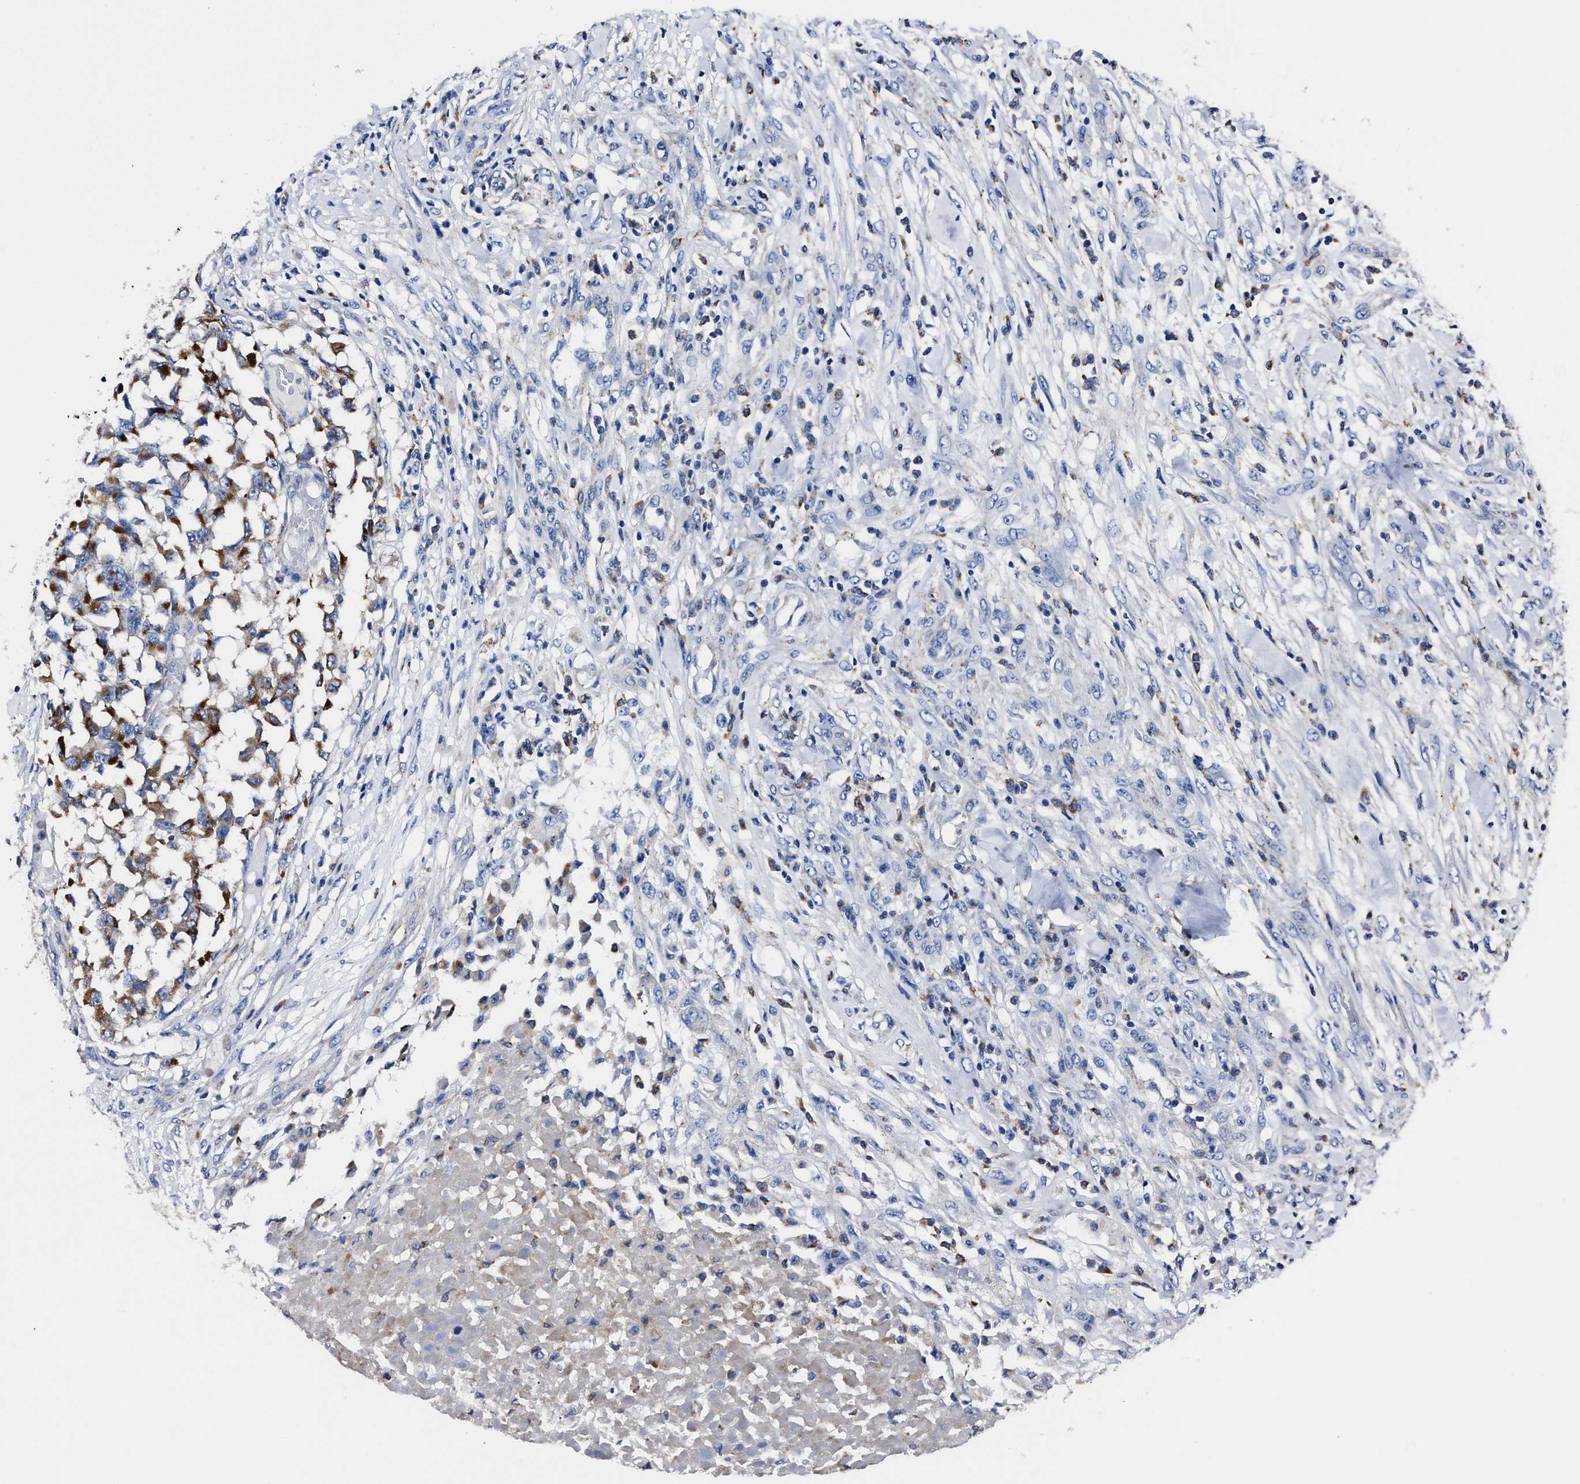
{"staining": {"intensity": "moderate", "quantity": ">75%", "location": "cytoplasmic/membranous"}, "tissue": "testis cancer", "cell_type": "Tumor cells", "image_type": "cancer", "snomed": [{"axis": "morphology", "description": "Seminoma, NOS"}, {"axis": "topography", "description": "Testis"}], "caption": "This is an image of immunohistochemistry (IHC) staining of seminoma (testis), which shows moderate positivity in the cytoplasmic/membranous of tumor cells.", "gene": "LAMTOR4", "patient": {"sex": "male", "age": 59}}